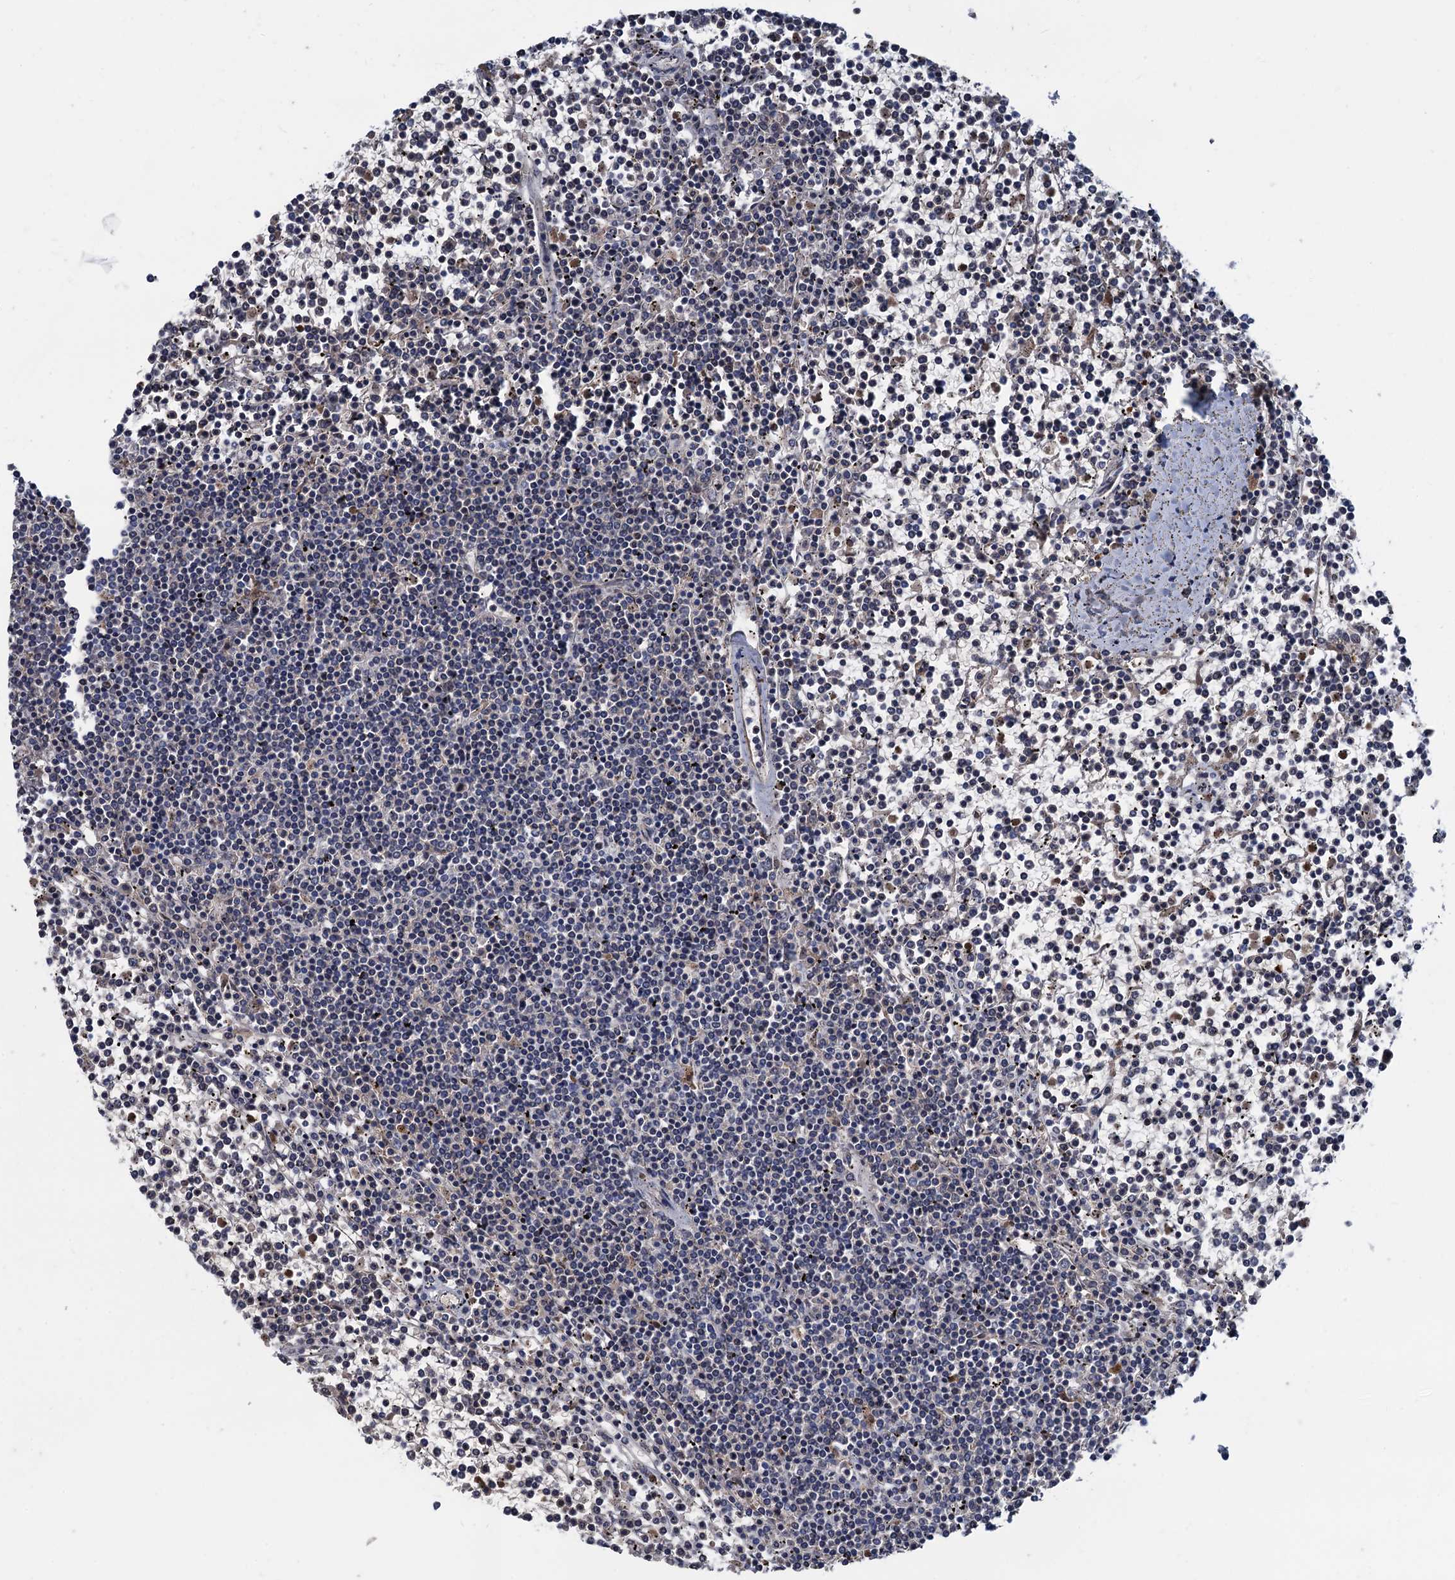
{"staining": {"intensity": "negative", "quantity": "none", "location": "none"}, "tissue": "lymphoma", "cell_type": "Tumor cells", "image_type": "cancer", "snomed": [{"axis": "morphology", "description": "Malignant lymphoma, non-Hodgkin's type, Low grade"}, {"axis": "topography", "description": "Spleen"}], "caption": "Image shows no significant protein expression in tumor cells of lymphoma.", "gene": "SMCO3", "patient": {"sex": "female", "age": 19}}